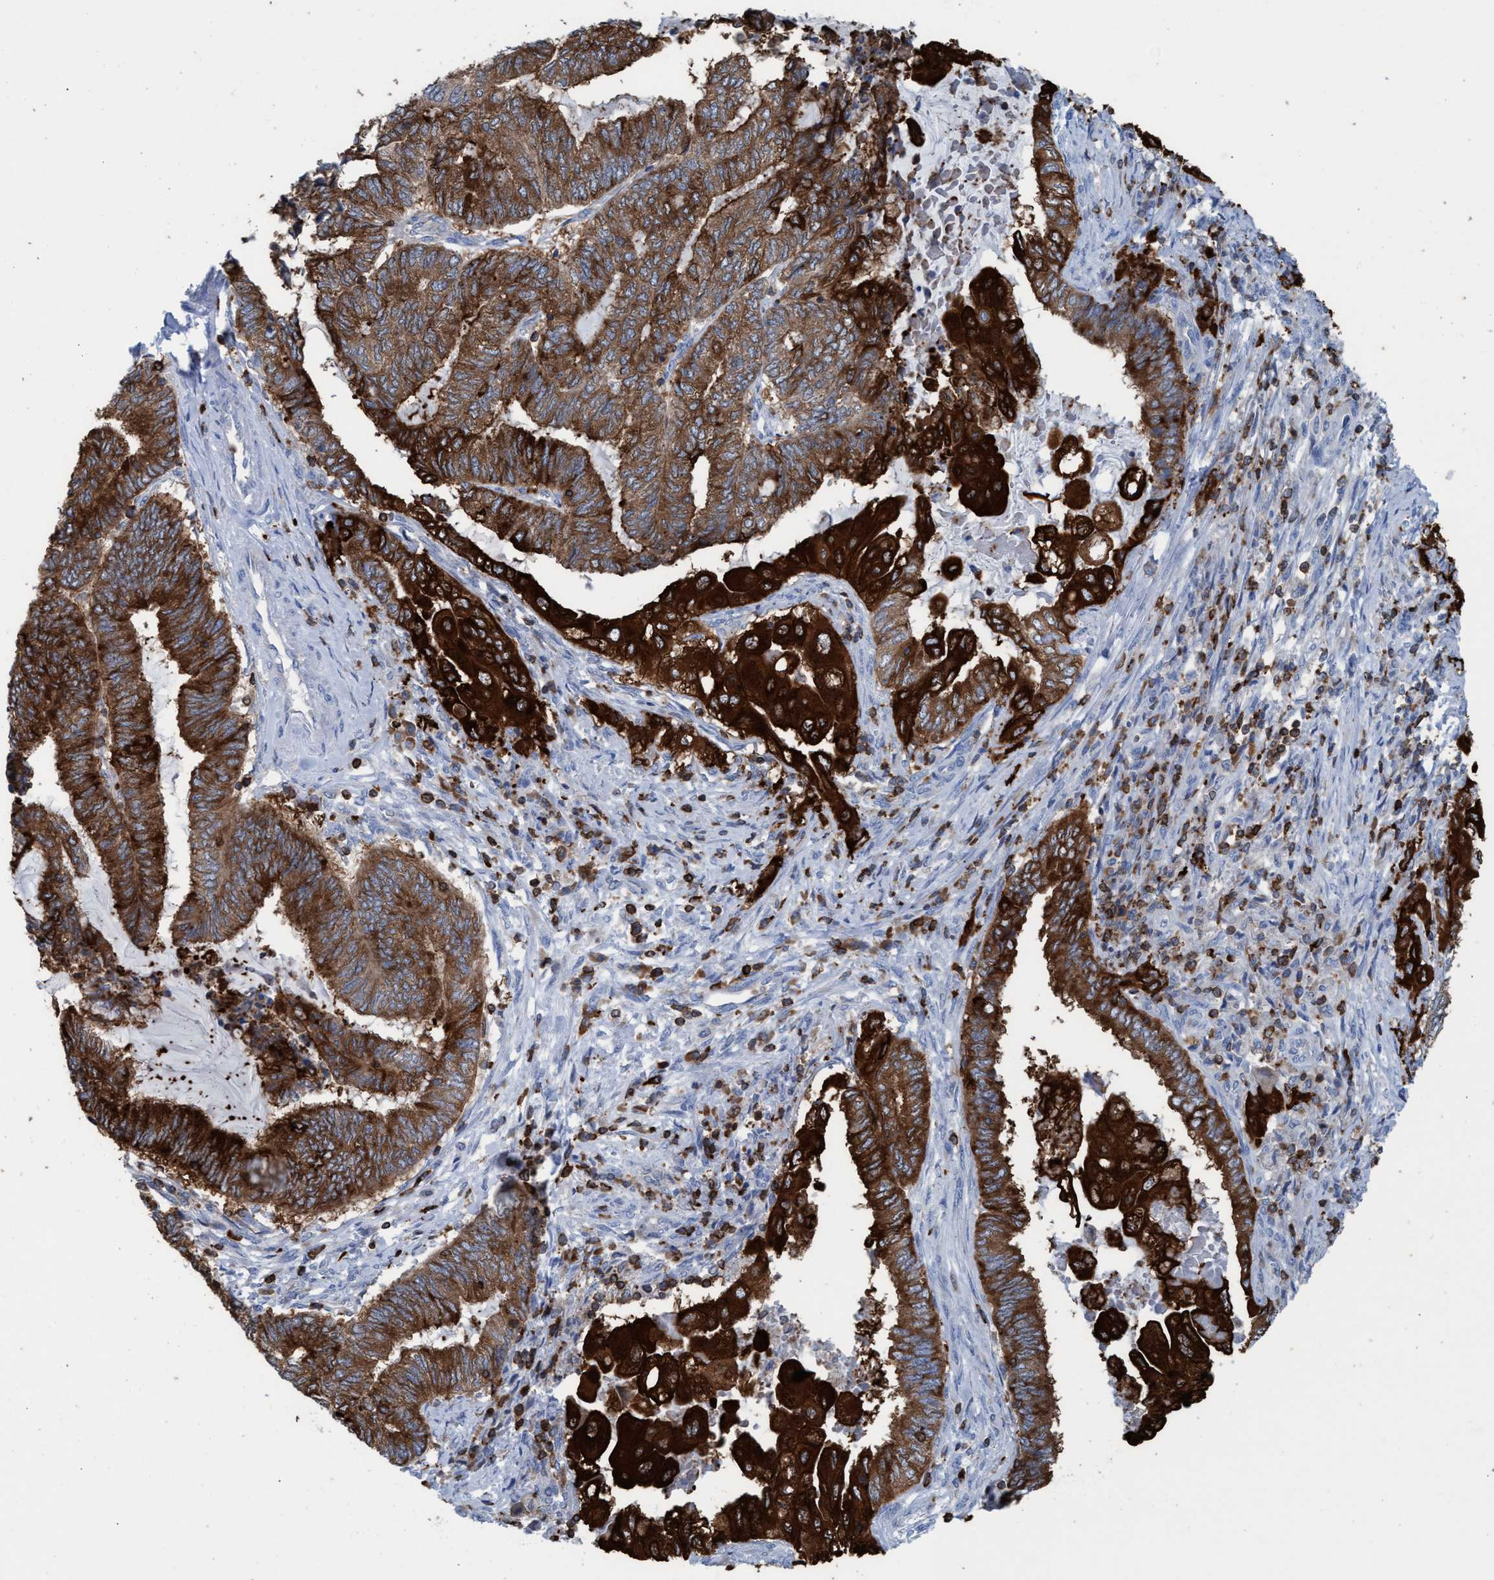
{"staining": {"intensity": "strong", "quantity": ">75%", "location": "cytoplasmic/membranous"}, "tissue": "endometrial cancer", "cell_type": "Tumor cells", "image_type": "cancer", "snomed": [{"axis": "morphology", "description": "Adenocarcinoma, NOS"}, {"axis": "topography", "description": "Uterus"}, {"axis": "topography", "description": "Endometrium"}], "caption": "This photomicrograph displays immunohistochemistry (IHC) staining of human endometrial cancer (adenocarcinoma), with high strong cytoplasmic/membranous expression in approximately >75% of tumor cells.", "gene": "EZR", "patient": {"sex": "female", "age": 70}}